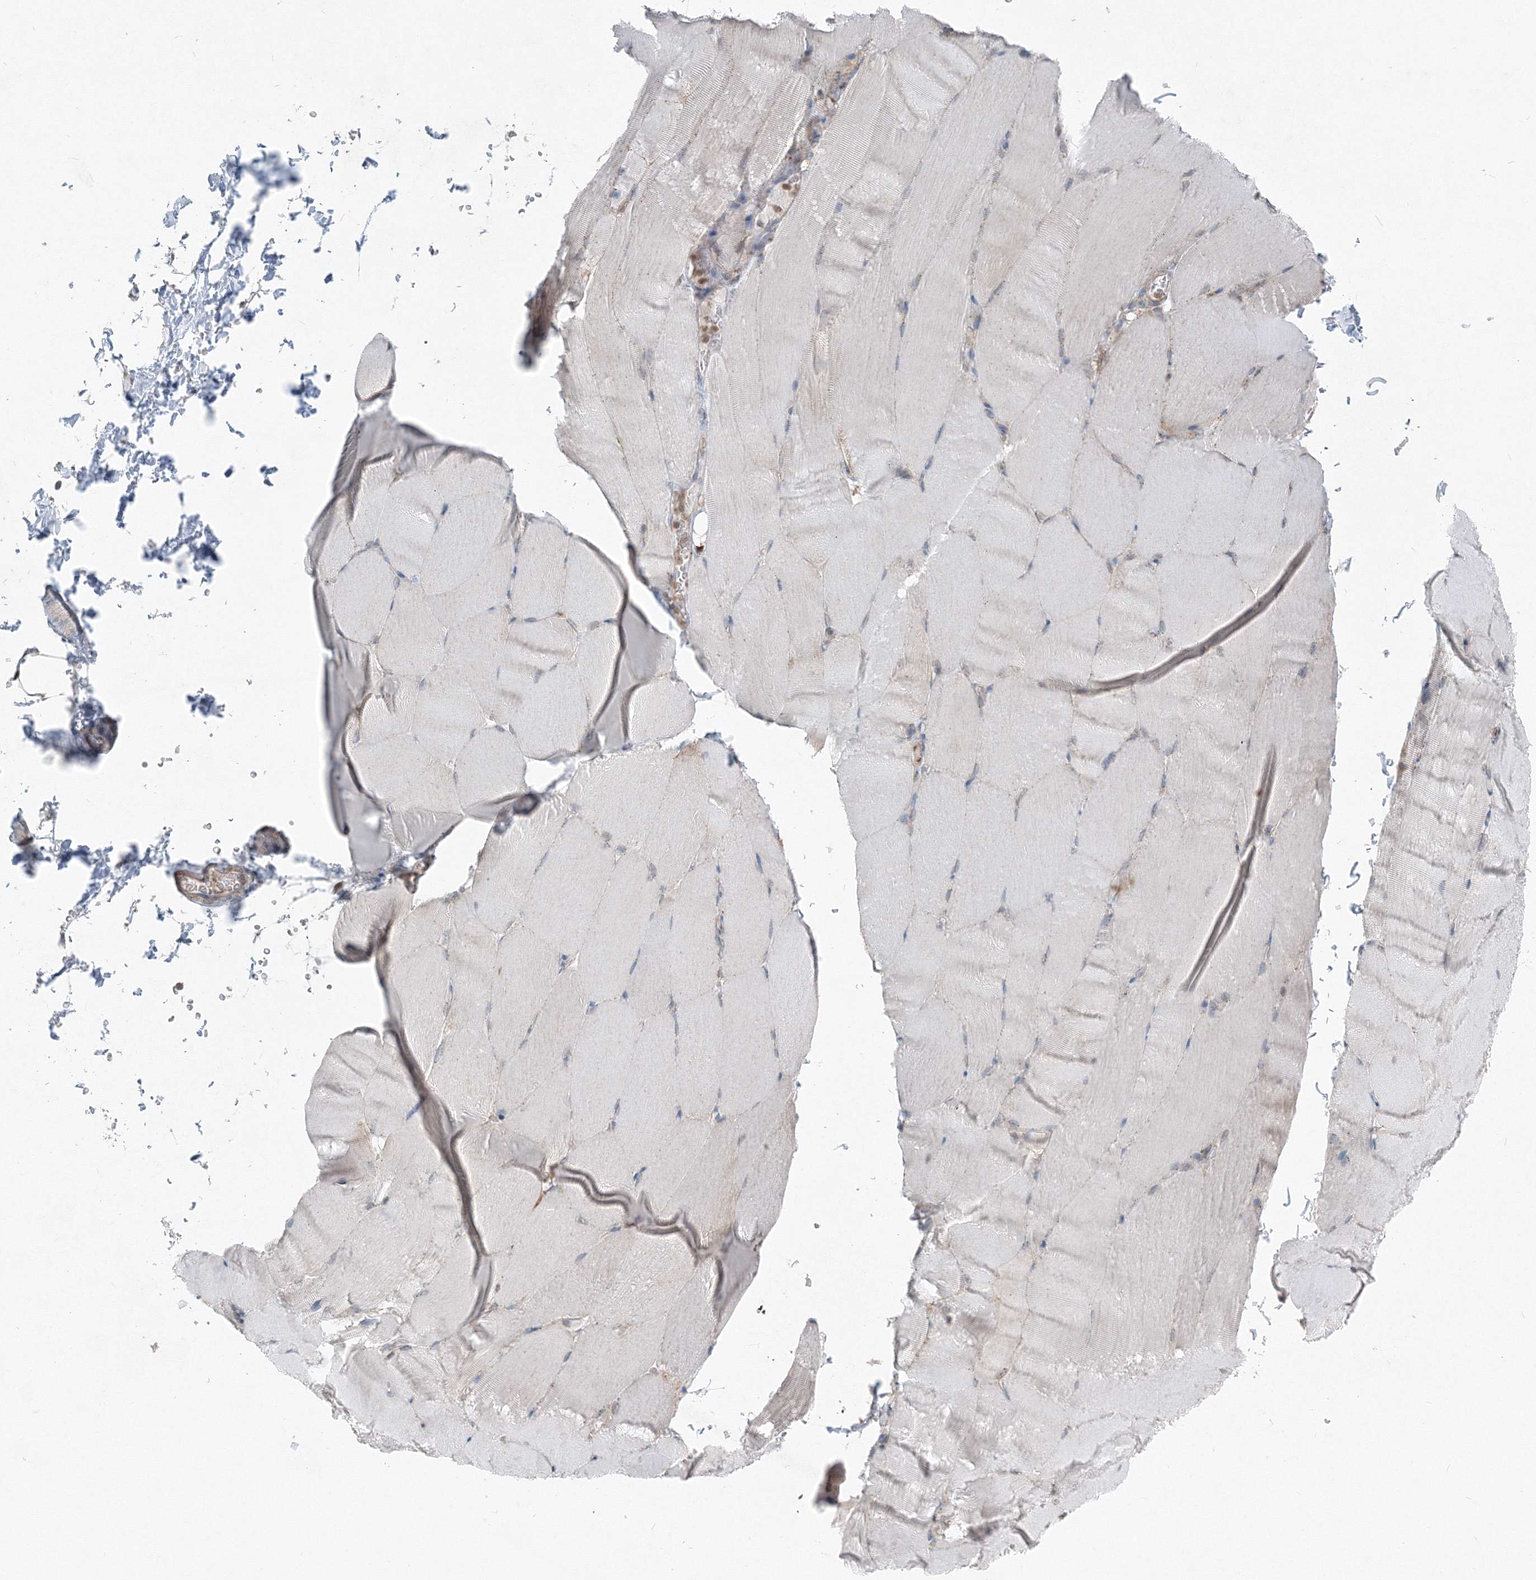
{"staining": {"intensity": "weak", "quantity": "<25%", "location": "cytoplasmic/membranous"}, "tissue": "skeletal muscle", "cell_type": "Myocytes", "image_type": "normal", "snomed": [{"axis": "morphology", "description": "Normal tissue, NOS"}, {"axis": "topography", "description": "Skeletal muscle"}, {"axis": "topography", "description": "Parathyroid gland"}], "caption": "DAB (3,3'-diaminobenzidine) immunohistochemical staining of normal human skeletal muscle reveals no significant staining in myocytes. The staining was performed using DAB (3,3'-diaminobenzidine) to visualize the protein expression in brown, while the nuclei were stained in blue with hematoxylin (Magnification: 20x).", "gene": "TPRKB", "patient": {"sex": "female", "age": 37}}